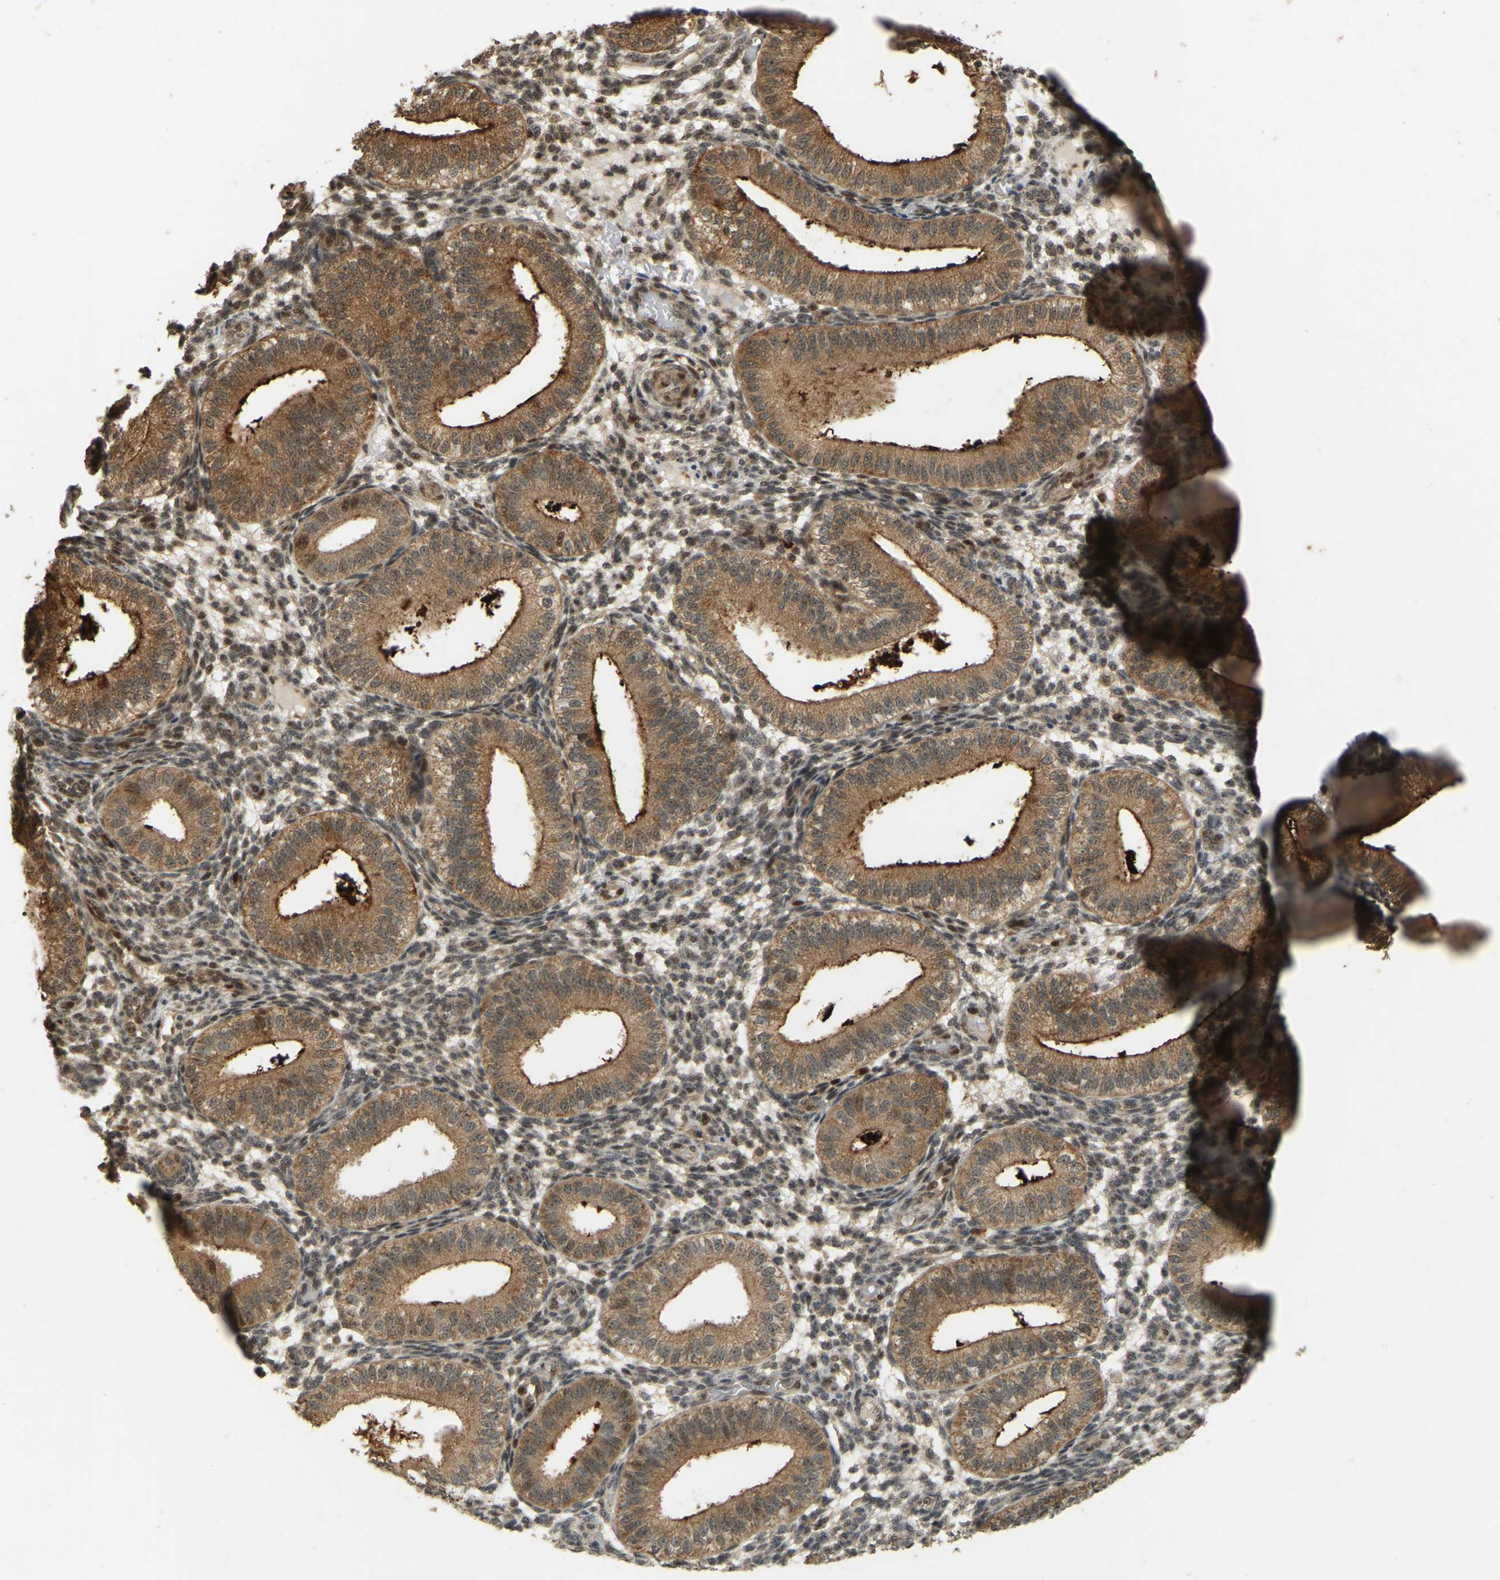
{"staining": {"intensity": "weak", "quantity": "25%-75%", "location": "cytoplasmic/membranous,nuclear"}, "tissue": "endometrium", "cell_type": "Cells in endometrial stroma", "image_type": "normal", "snomed": [{"axis": "morphology", "description": "Normal tissue, NOS"}, {"axis": "topography", "description": "Endometrium"}], "caption": "The immunohistochemical stain labels weak cytoplasmic/membranous,nuclear positivity in cells in endometrial stroma of unremarkable endometrium. (brown staining indicates protein expression, while blue staining denotes nuclei).", "gene": "BRF2", "patient": {"sex": "female", "age": 39}}